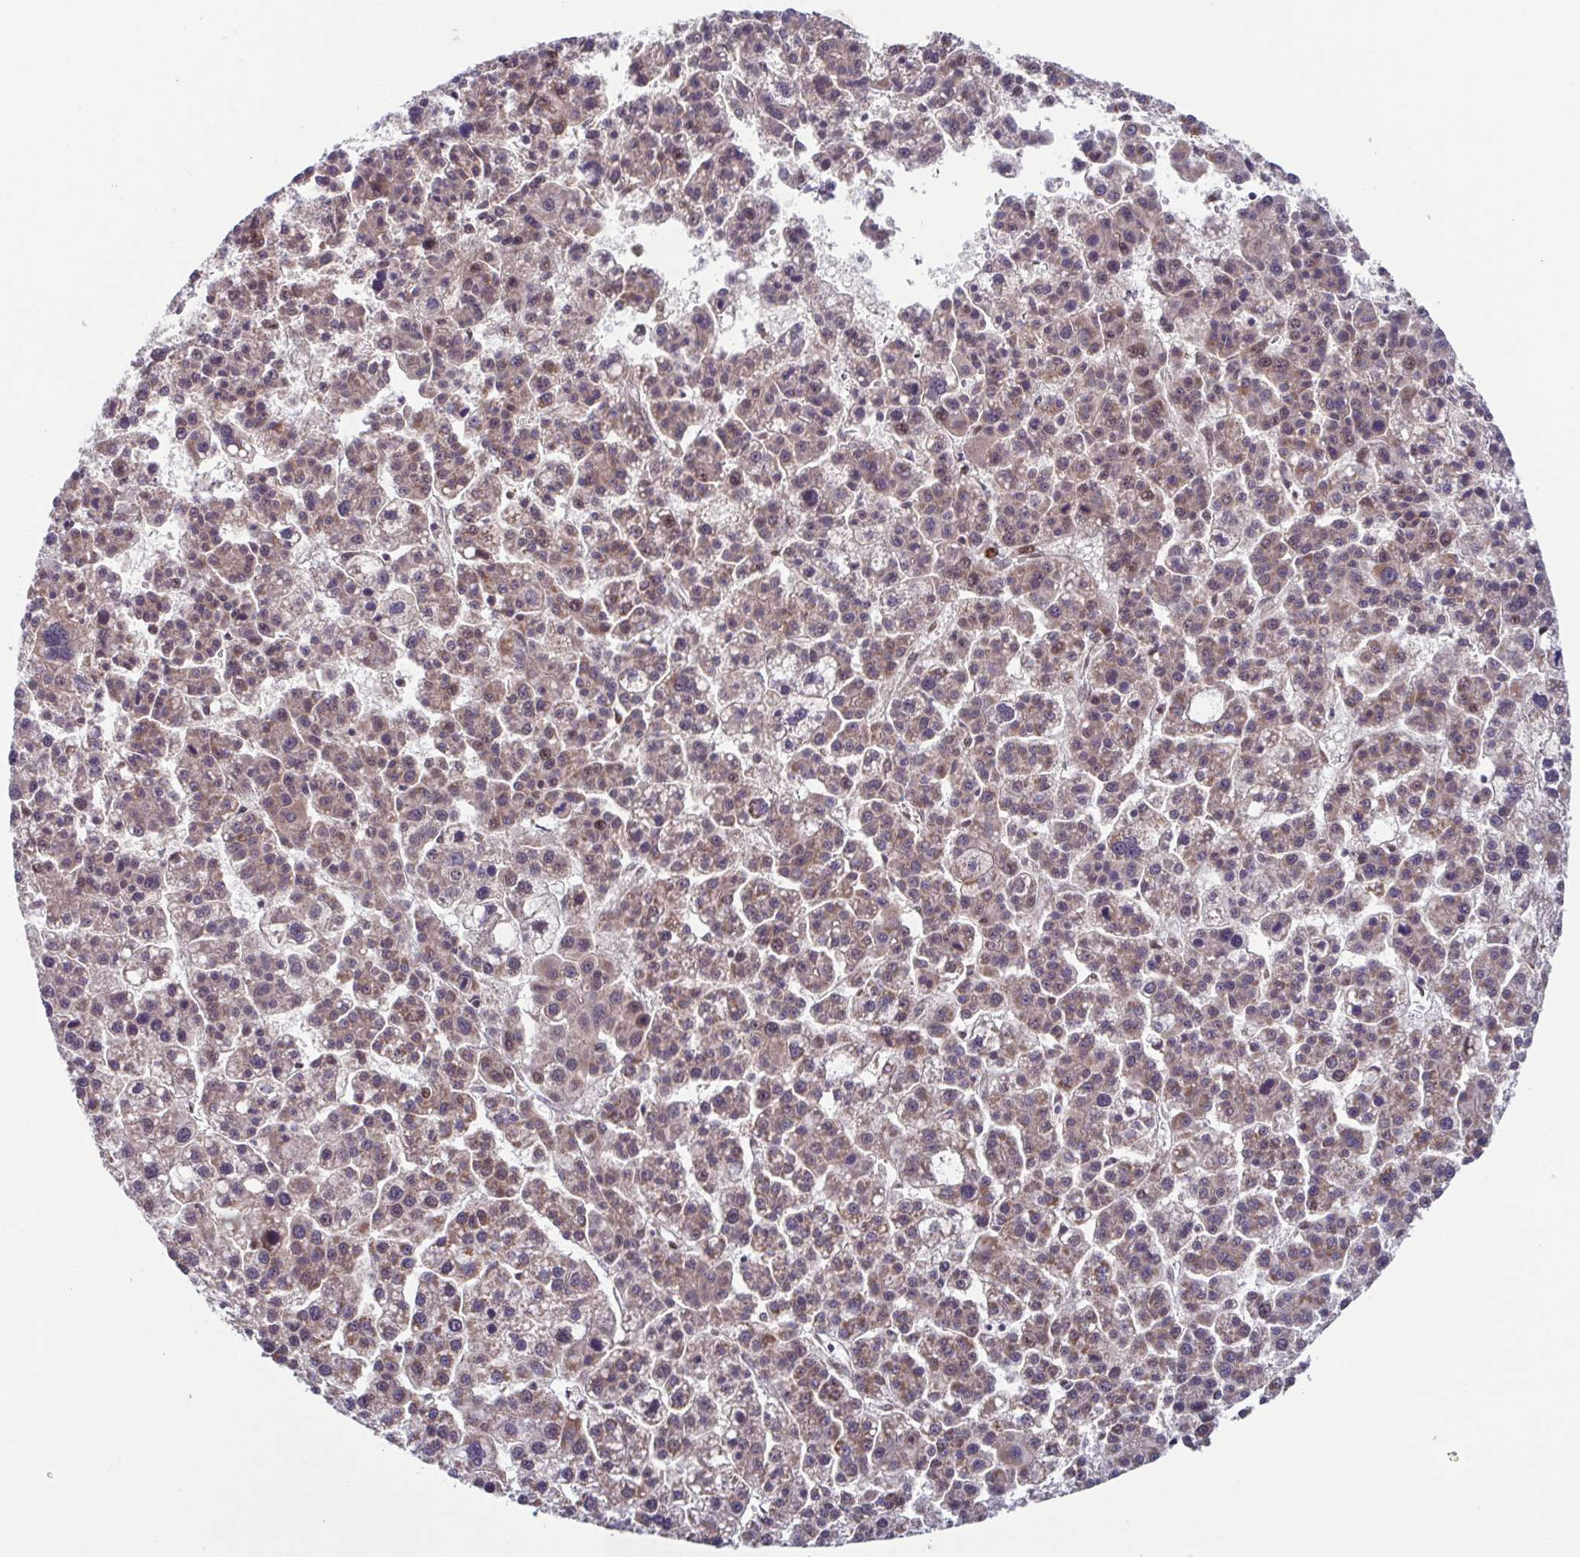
{"staining": {"intensity": "weak", "quantity": "25%-75%", "location": "cytoplasmic/membranous,nuclear"}, "tissue": "liver cancer", "cell_type": "Tumor cells", "image_type": "cancer", "snomed": [{"axis": "morphology", "description": "Carcinoma, Hepatocellular, NOS"}, {"axis": "topography", "description": "Liver"}], "caption": "Immunohistochemistry (IHC) of liver hepatocellular carcinoma exhibits low levels of weak cytoplasmic/membranous and nuclear expression in about 25%-75% of tumor cells. The protein is stained brown, and the nuclei are stained in blue (DAB (3,3'-diaminobenzidine) IHC with brightfield microscopy, high magnification).", "gene": "TTC19", "patient": {"sex": "female", "age": 58}}